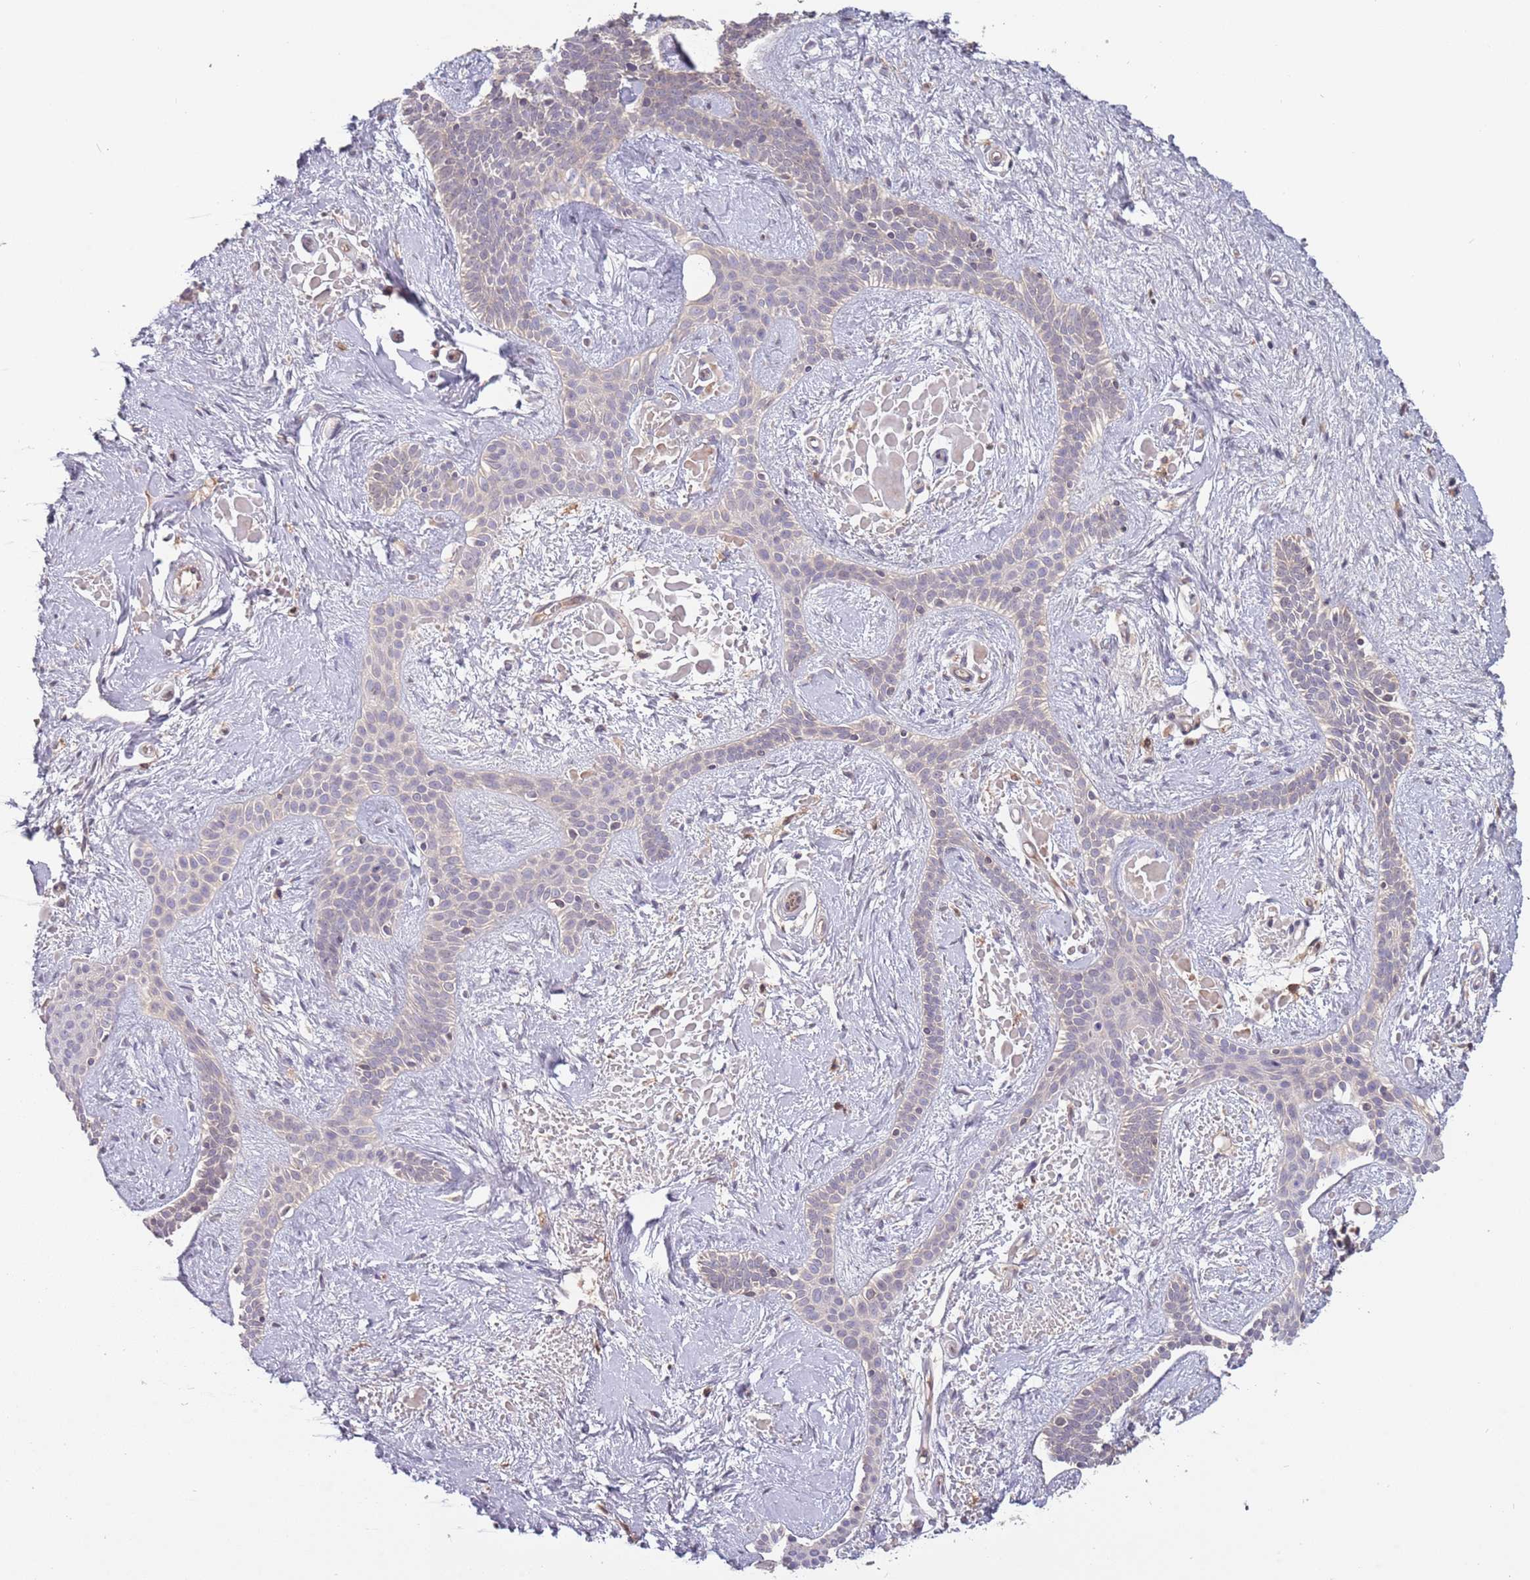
{"staining": {"intensity": "negative", "quantity": "none", "location": "none"}, "tissue": "skin cancer", "cell_type": "Tumor cells", "image_type": "cancer", "snomed": [{"axis": "morphology", "description": "Basal cell carcinoma"}, {"axis": "topography", "description": "Skin"}], "caption": "The immunohistochemistry histopathology image has no significant staining in tumor cells of basal cell carcinoma (skin) tissue.", "gene": "USP32", "patient": {"sex": "male", "age": 78}}